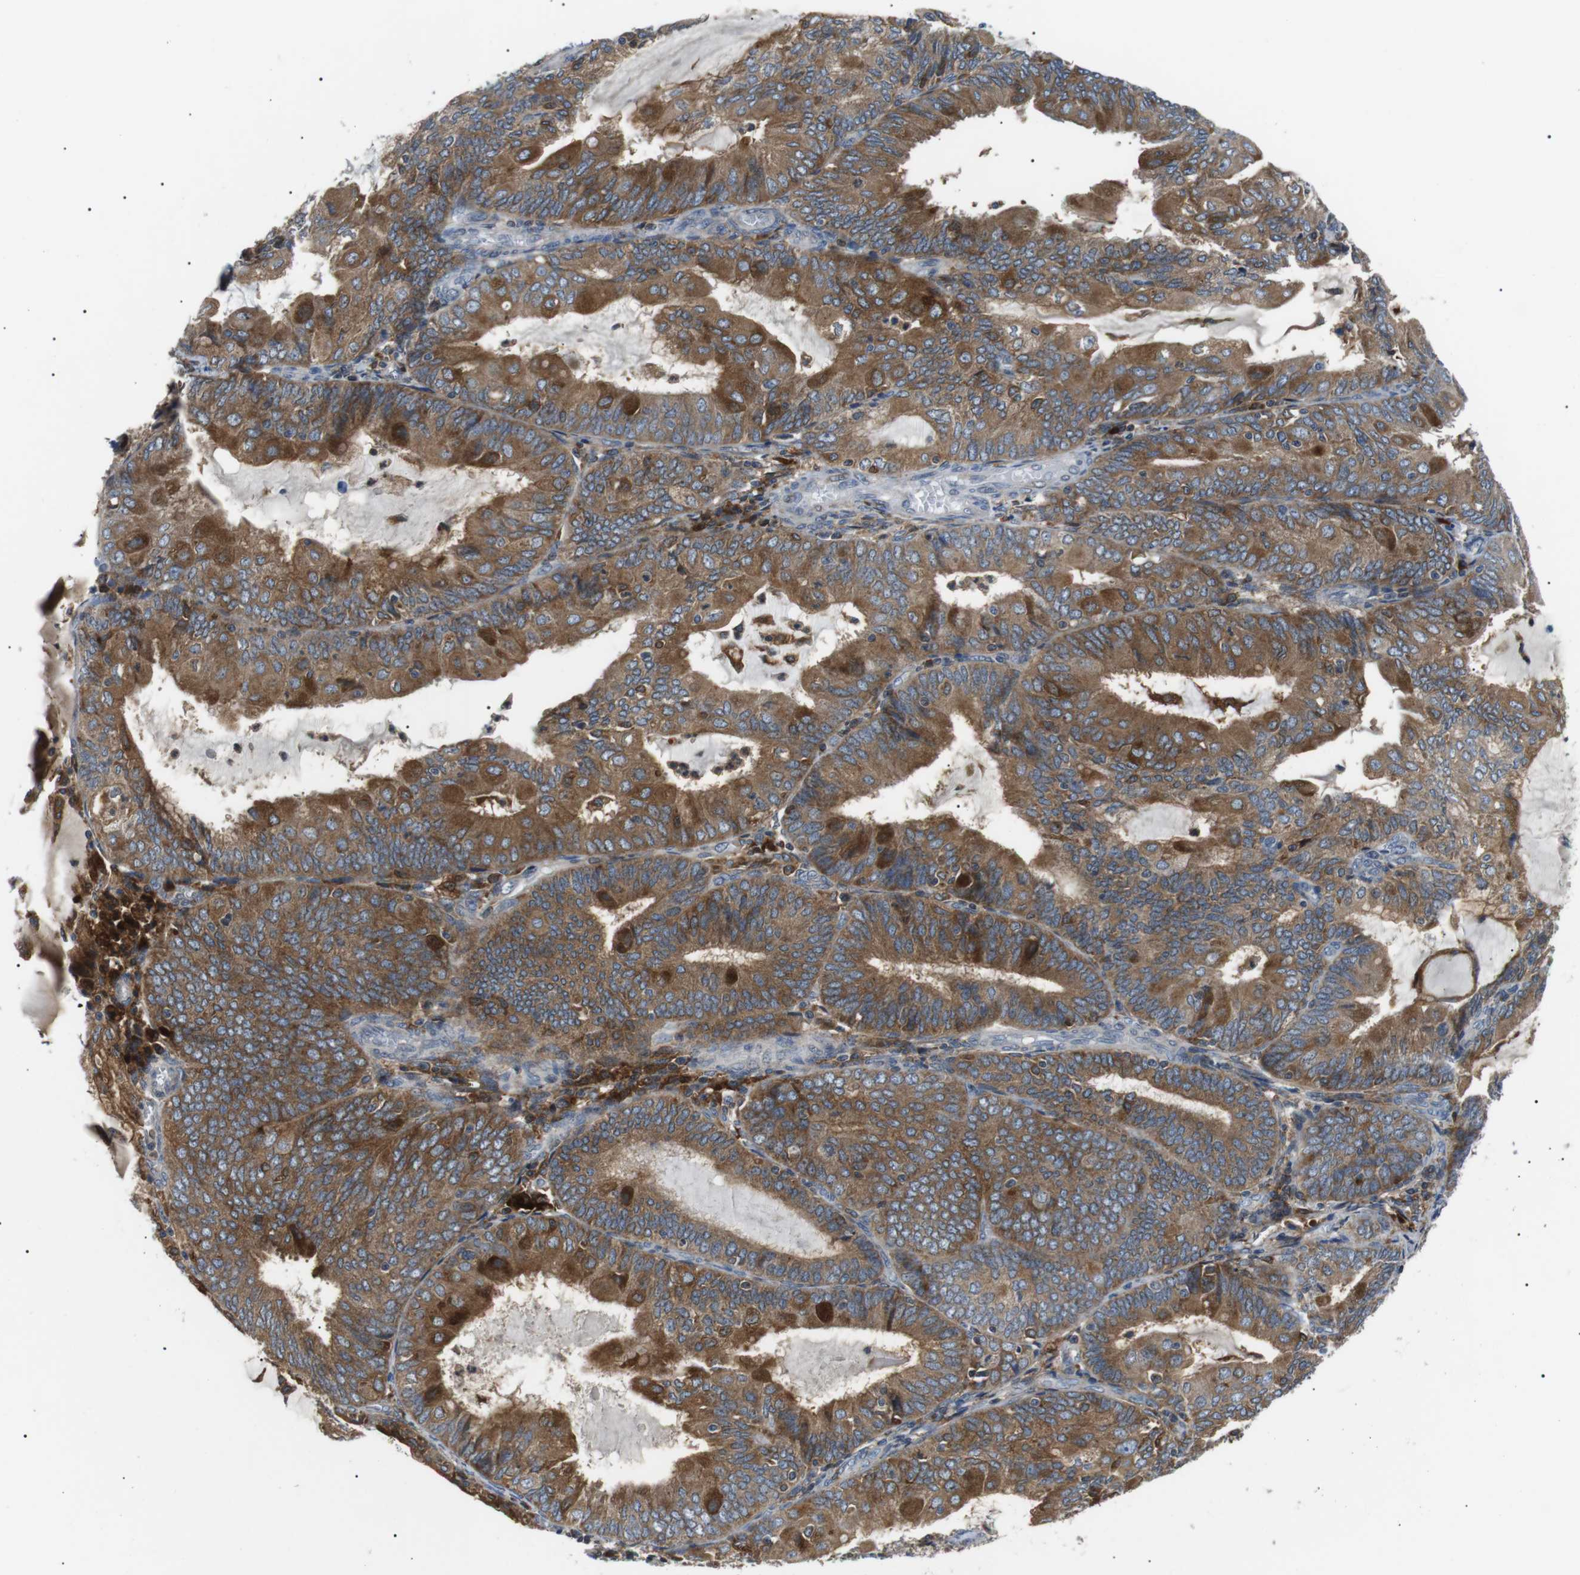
{"staining": {"intensity": "moderate", "quantity": ">75%", "location": "cytoplasmic/membranous"}, "tissue": "endometrial cancer", "cell_type": "Tumor cells", "image_type": "cancer", "snomed": [{"axis": "morphology", "description": "Adenocarcinoma, NOS"}, {"axis": "topography", "description": "Endometrium"}], "caption": "Immunohistochemistry (DAB) staining of endometrial cancer (adenocarcinoma) displays moderate cytoplasmic/membranous protein expression in approximately >75% of tumor cells.", "gene": "RAB9A", "patient": {"sex": "female", "age": 81}}